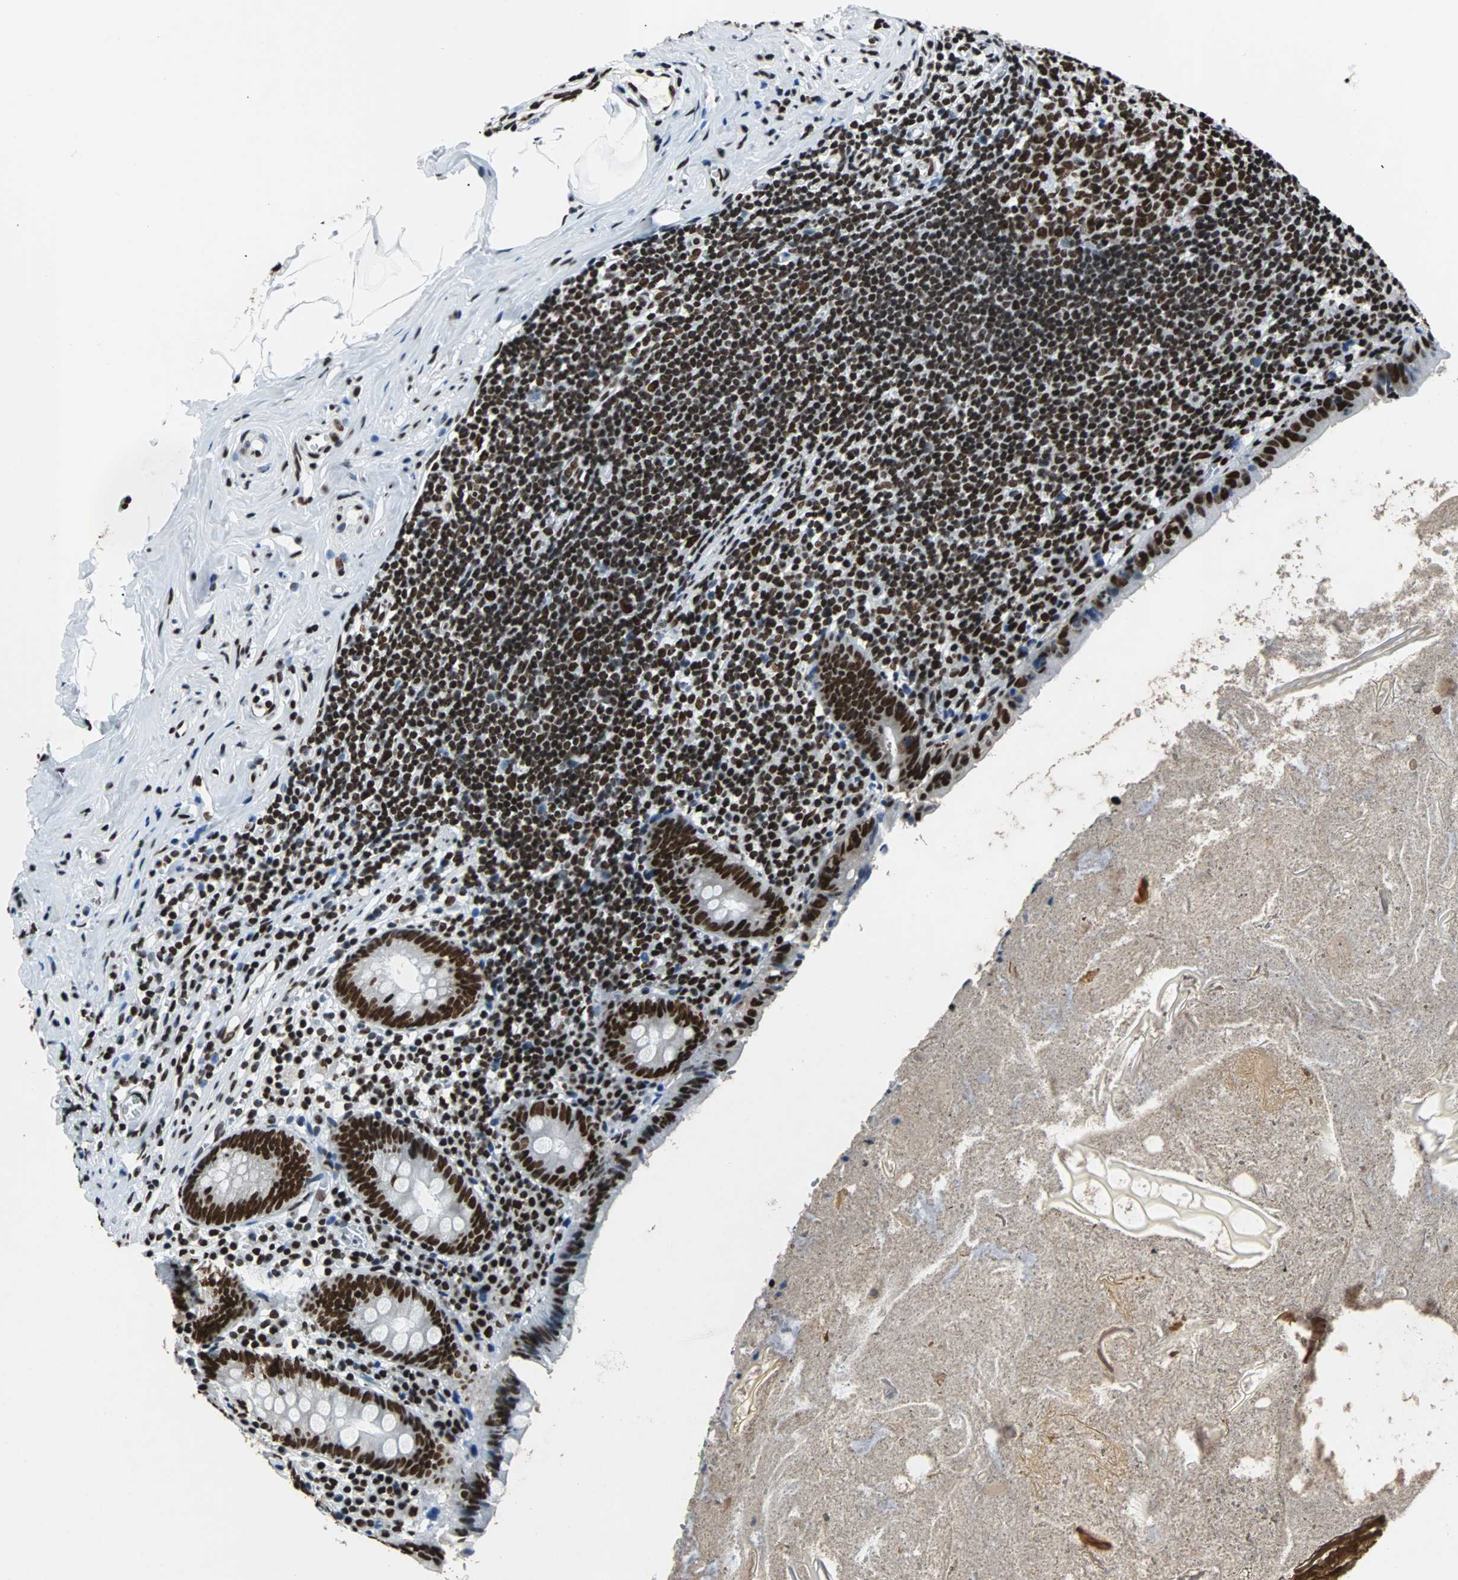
{"staining": {"intensity": "strong", "quantity": ">75%", "location": "nuclear"}, "tissue": "appendix", "cell_type": "Glandular cells", "image_type": "normal", "snomed": [{"axis": "morphology", "description": "Normal tissue, NOS"}, {"axis": "topography", "description": "Appendix"}], "caption": "Brown immunohistochemical staining in unremarkable human appendix shows strong nuclear staining in approximately >75% of glandular cells. Nuclei are stained in blue.", "gene": "FUBP1", "patient": {"sex": "male", "age": 52}}